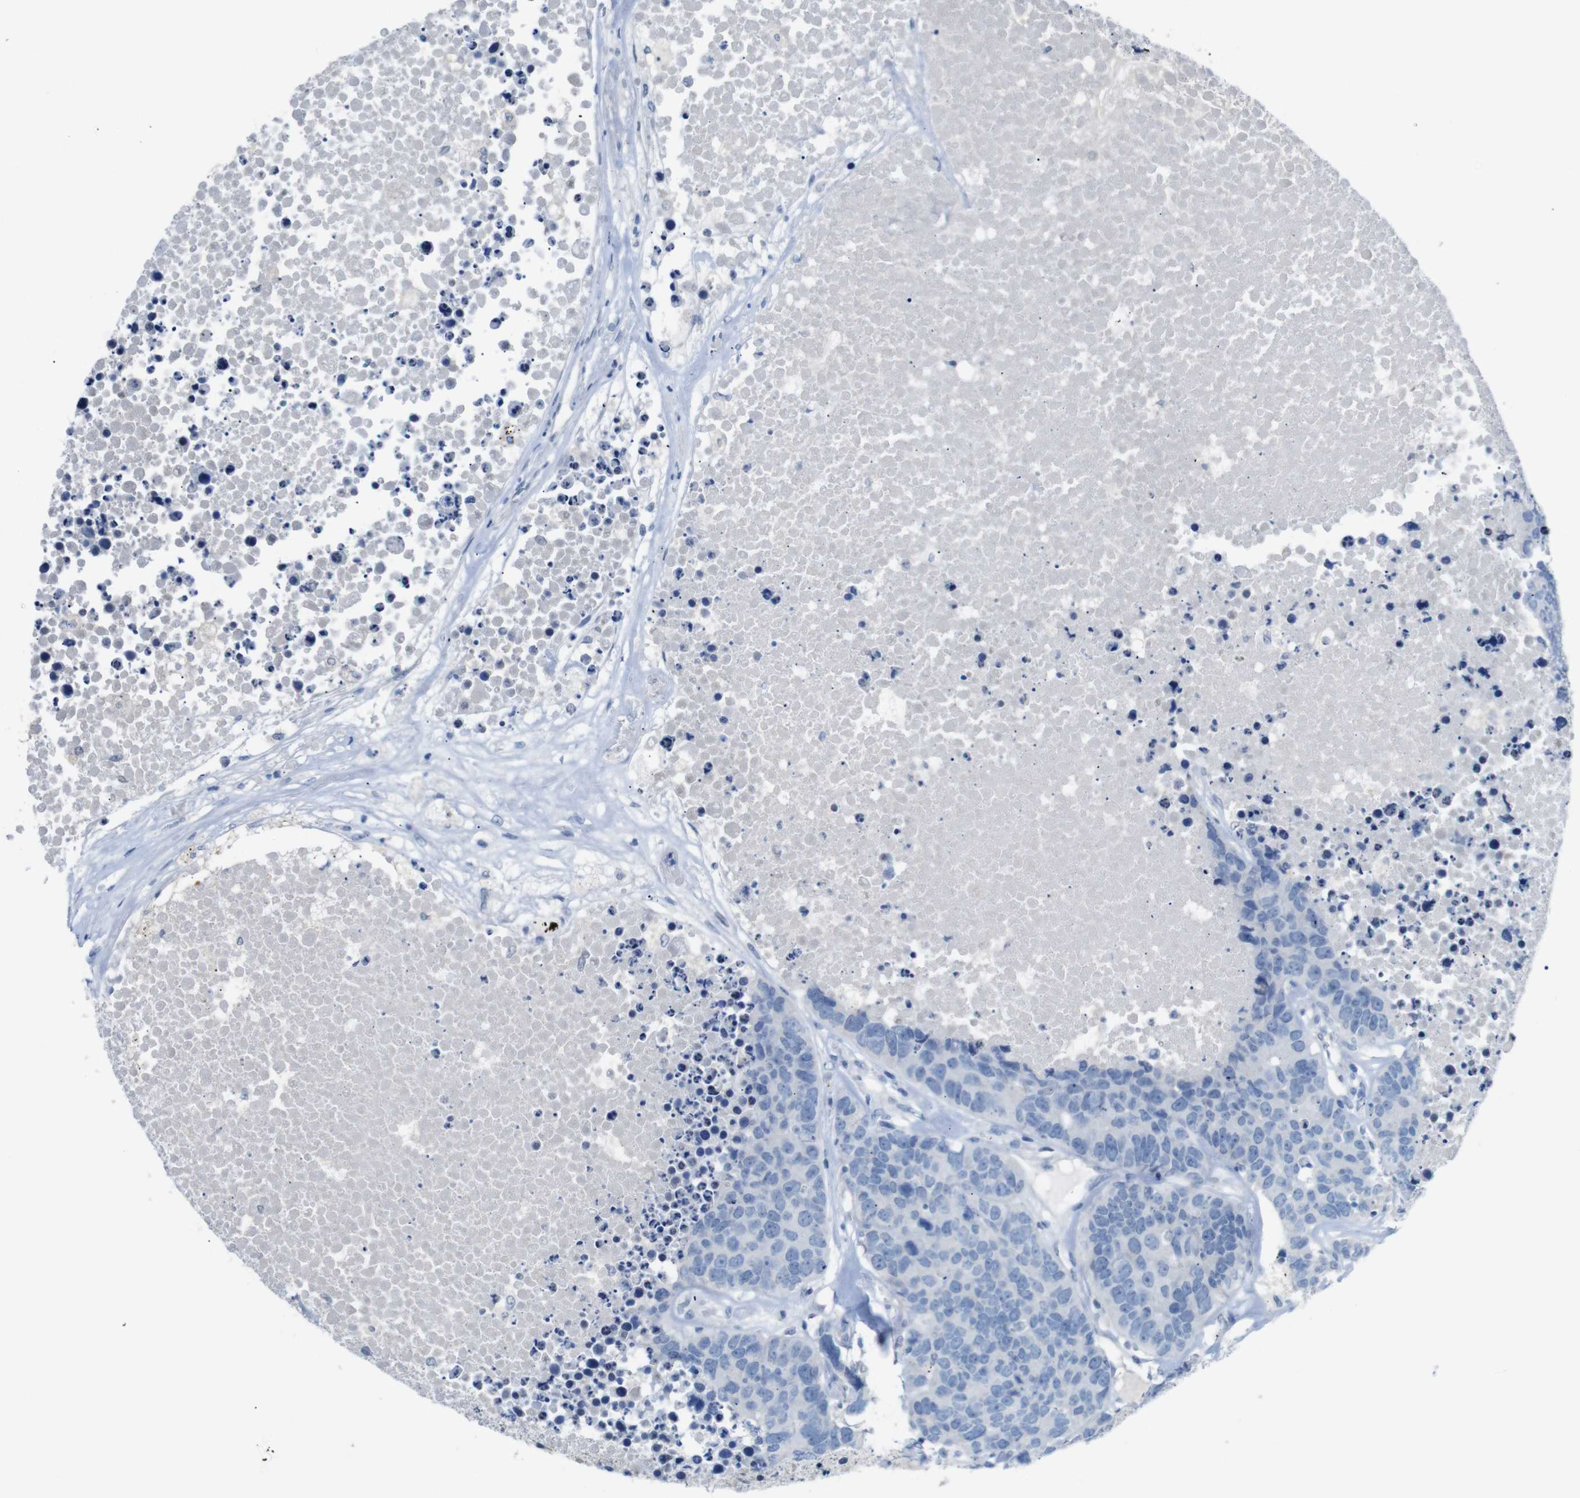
{"staining": {"intensity": "negative", "quantity": "none", "location": "none"}, "tissue": "carcinoid", "cell_type": "Tumor cells", "image_type": "cancer", "snomed": [{"axis": "morphology", "description": "Carcinoid, malignant, NOS"}, {"axis": "topography", "description": "Lung"}], "caption": "A photomicrograph of carcinoid stained for a protein exhibits no brown staining in tumor cells.", "gene": "CHRM5", "patient": {"sex": "male", "age": 60}}